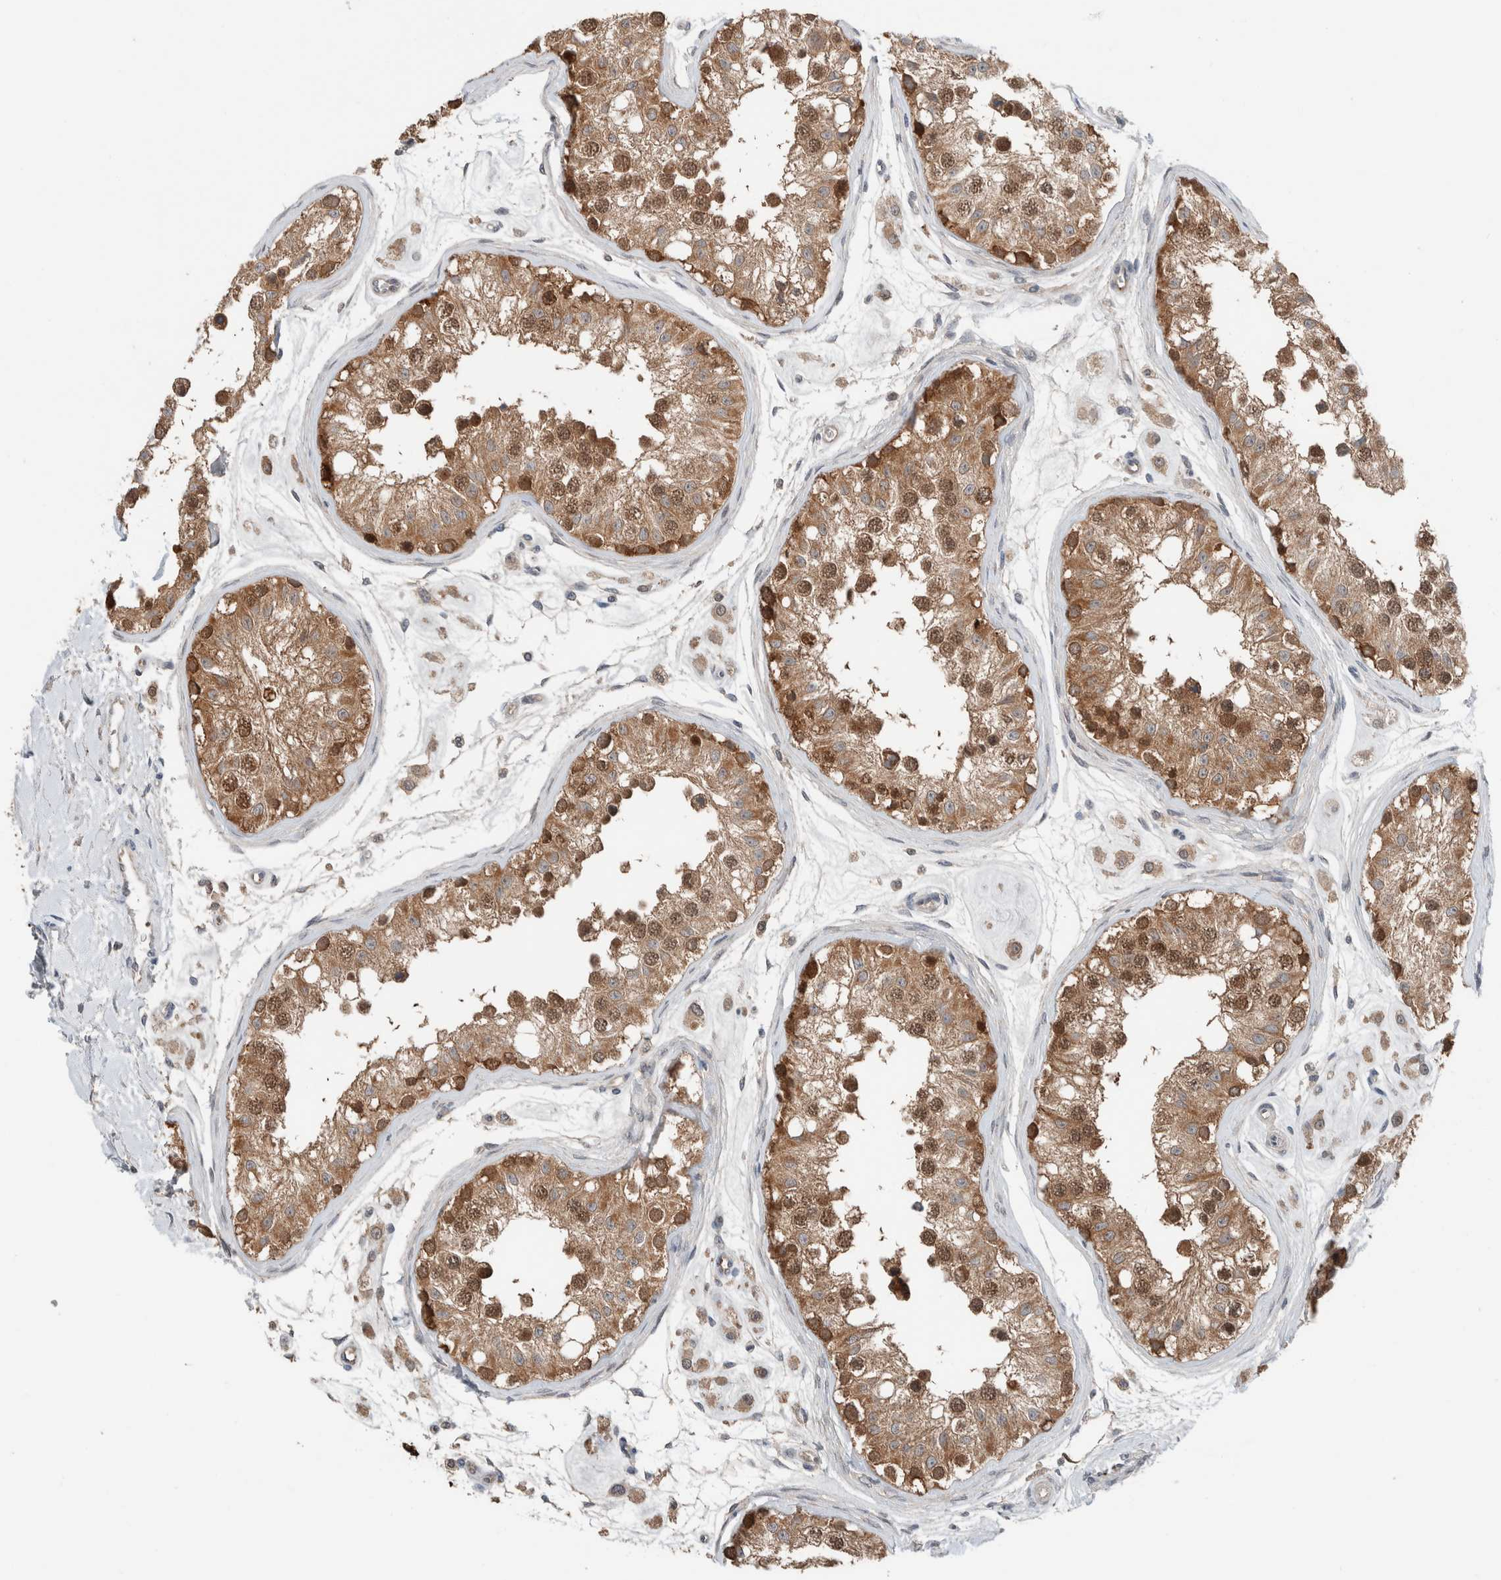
{"staining": {"intensity": "moderate", "quantity": ">75%", "location": "cytoplasmic/membranous,nuclear"}, "tissue": "testis", "cell_type": "Cells in seminiferous ducts", "image_type": "normal", "snomed": [{"axis": "morphology", "description": "Normal tissue, NOS"}, {"axis": "morphology", "description": "Adenocarcinoma, metastatic, NOS"}, {"axis": "topography", "description": "Testis"}], "caption": "This photomicrograph shows unremarkable testis stained with immunohistochemistry (IHC) to label a protein in brown. The cytoplasmic/membranous,nuclear of cells in seminiferous ducts show moderate positivity for the protein. Nuclei are counter-stained blue.", "gene": "XPNPEP1", "patient": {"sex": "male", "age": 26}}